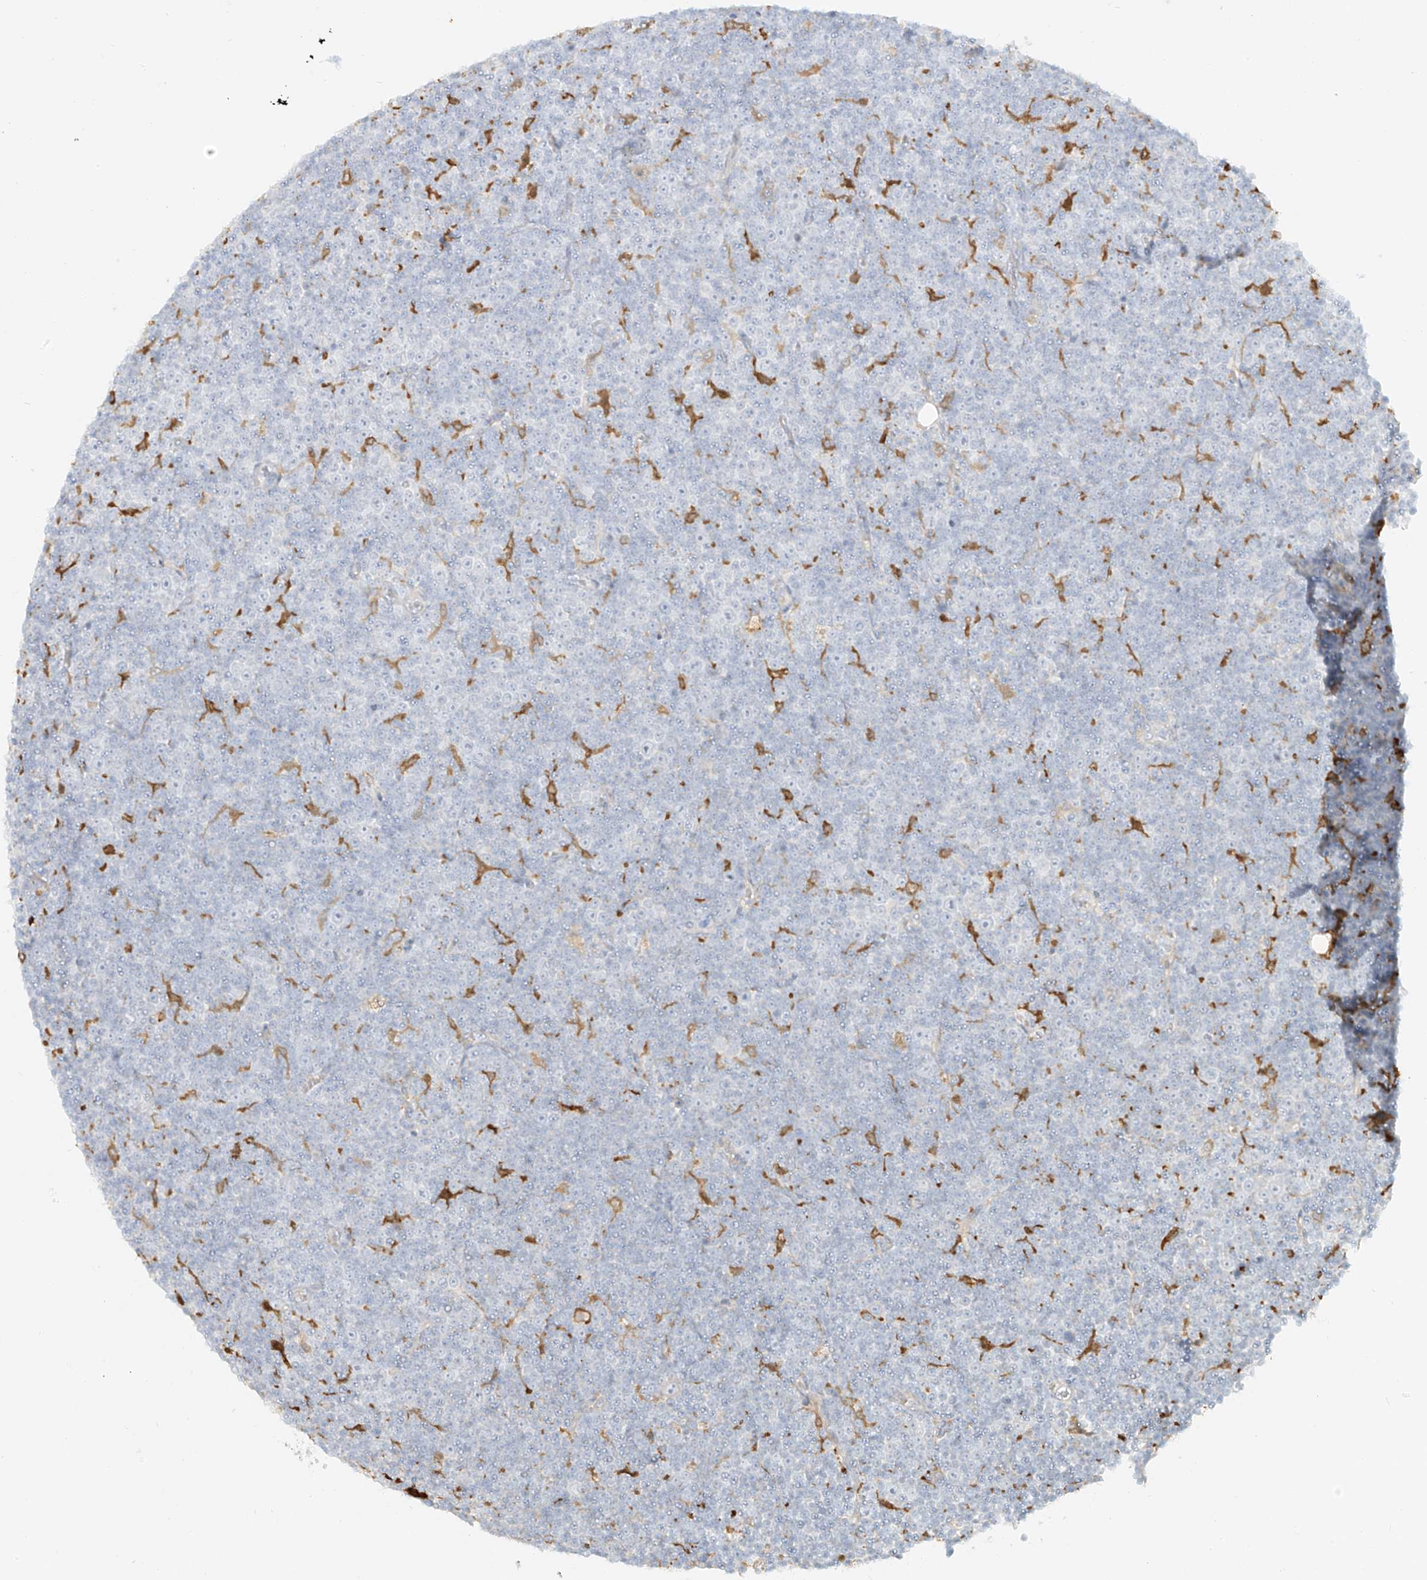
{"staining": {"intensity": "negative", "quantity": "none", "location": "none"}, "tissue": "lymphoma", "cell_type": "Tumor cells", "image_type": "cancer", "snomed": [{"axis": "morphology", "description": "Malignant lymphoma, non-Hodgkin's type, Low grade"}, {"axis": "topography", "description": "Lymph node"}], "caption": "Immunohistochemistry (IHC) of human low-grade malignant lymphoma, non-Hodgkin's type exhibits no staining in tumor cells.", "gene": "UPK1B", "patient": {"sex": "female", "age": 67}}